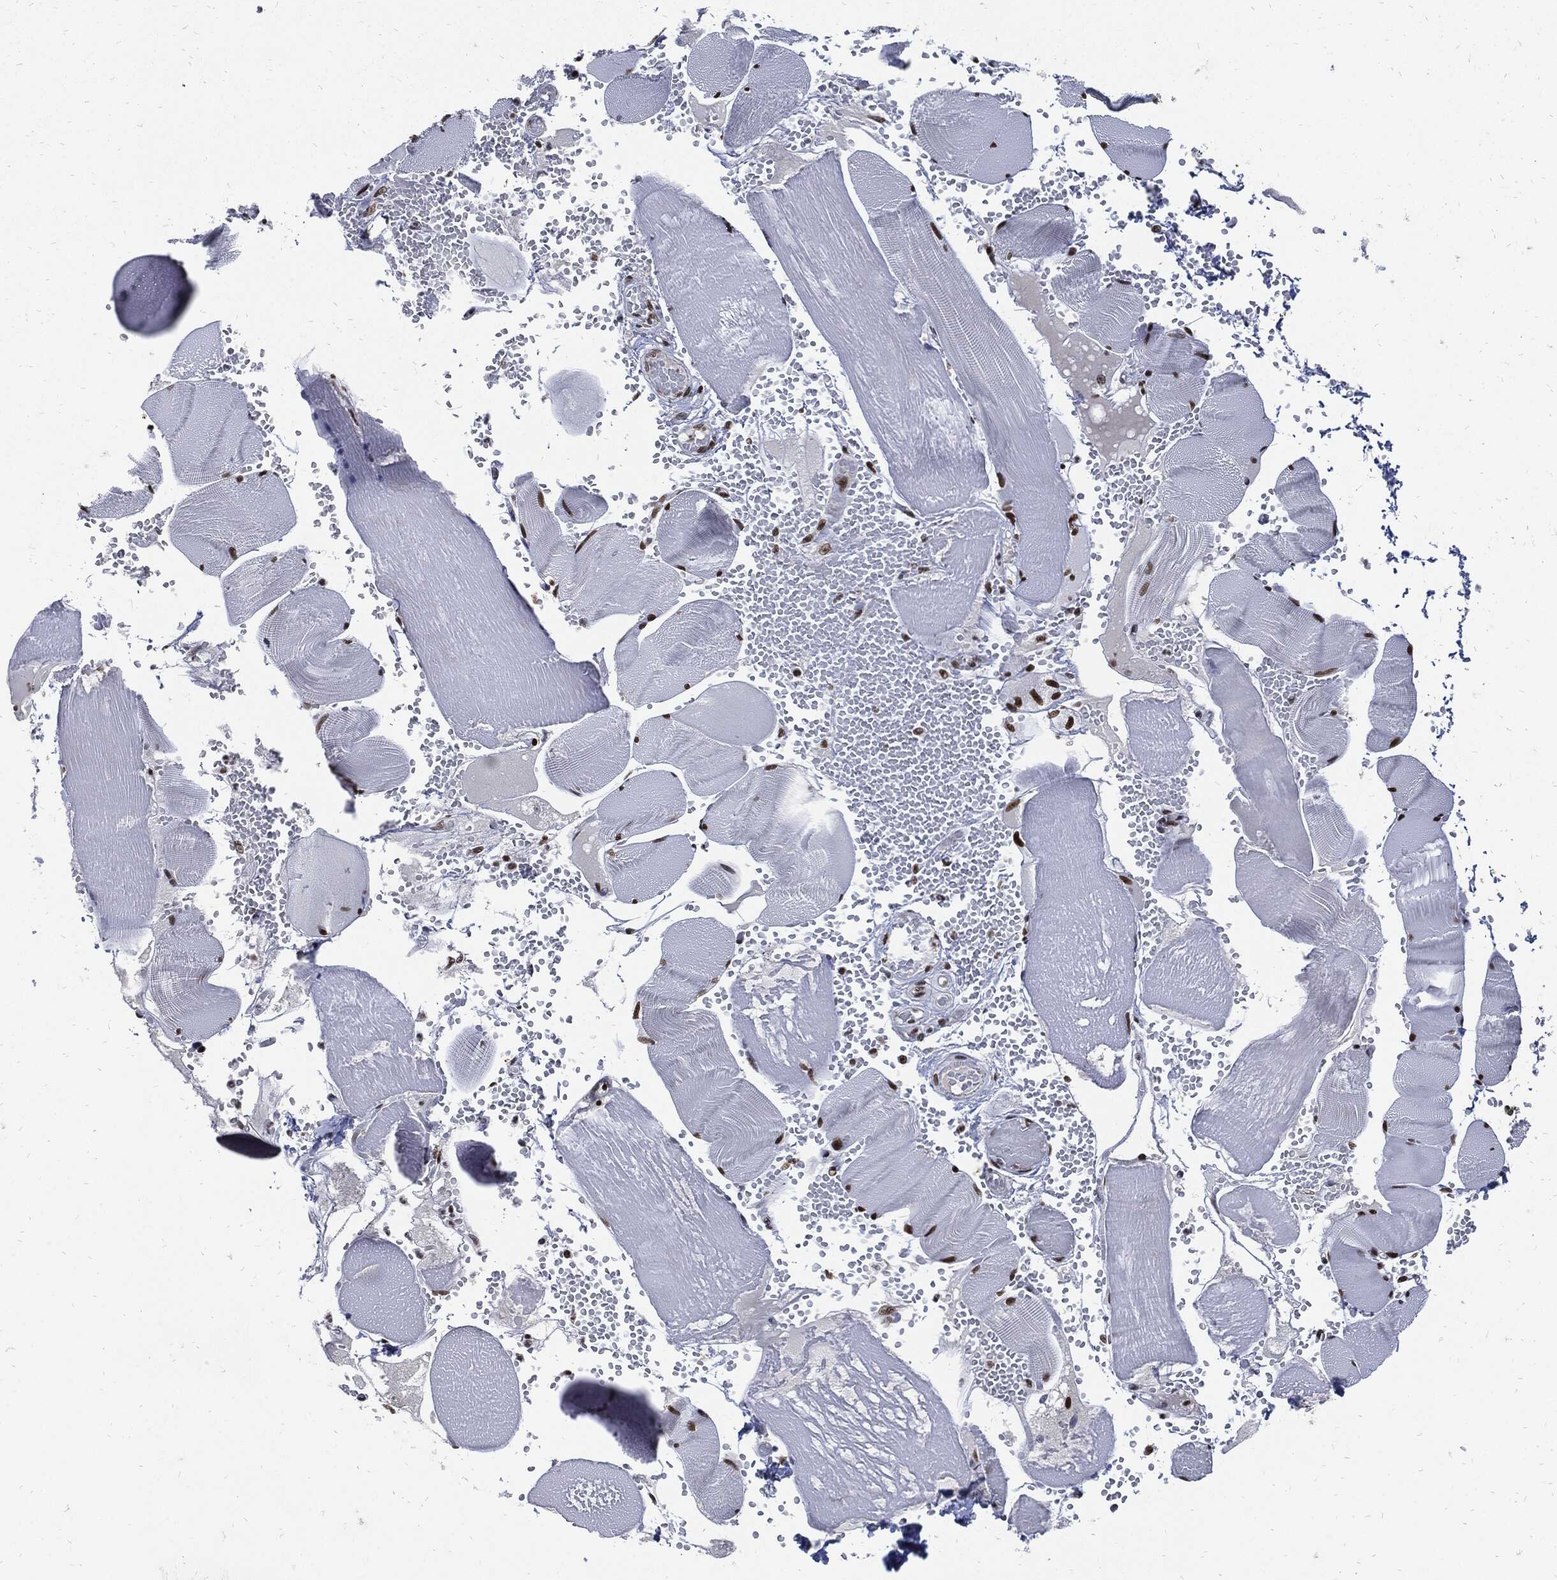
{"staining": {"intensity": "strong", "quantity": ">75%", "location": "nuclear"}, "tissue": "skeletal muscle", "cell_type": "Myocytes", "image_type": "normal", "snomed": [{"axis": "morphology", "description": "Normal tissue, NOS"}, {"axis": "topography", "description": "Skeletal muscle"}], "caption": "A photomicrograph showing strong nuclear positivity in approximately >75% of myocytes in benign skeletal muscle, as visualized by brown immunohistochemical staining.", "gene": "TERF2", "patient": {"sex": "male", "age": 56}}